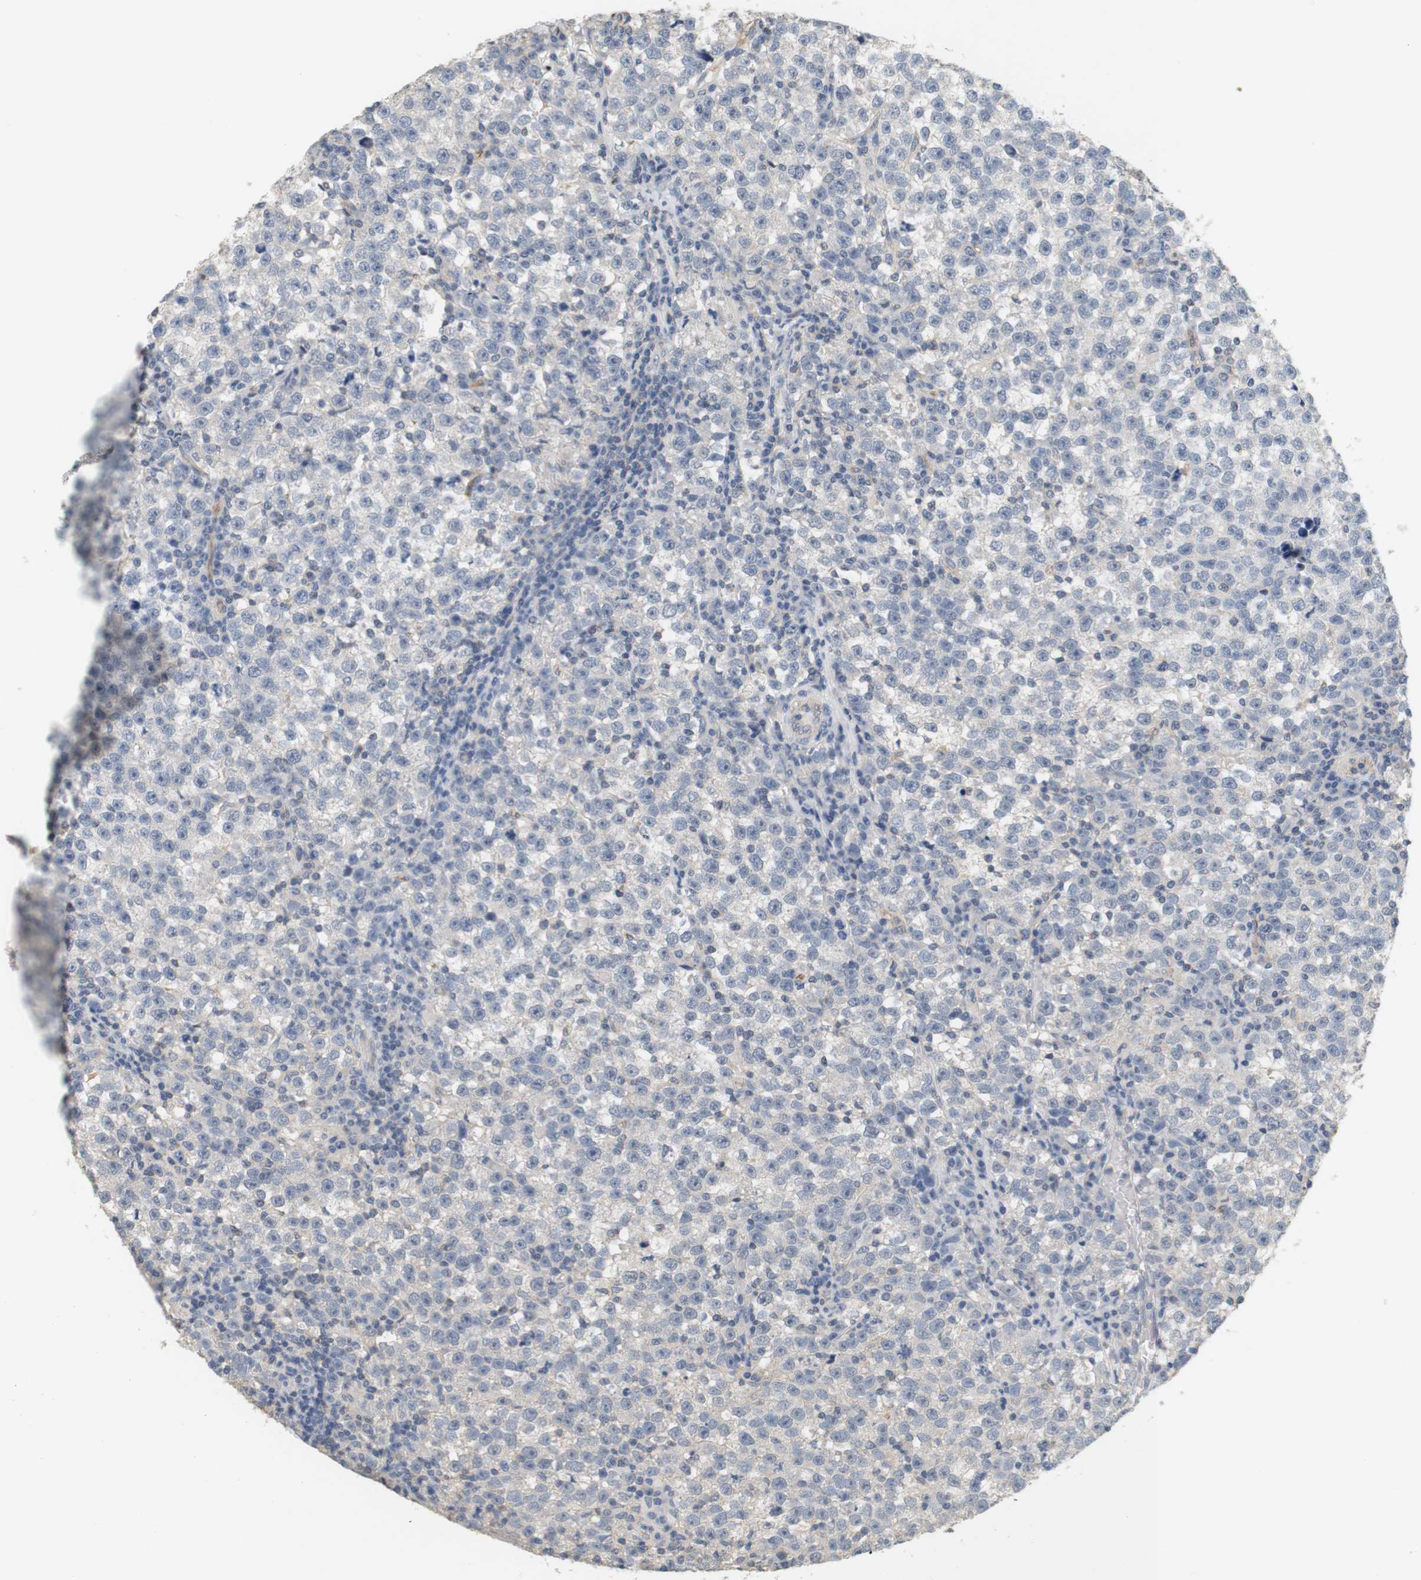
{"staining": {"intensity": "negative", "quantity": "none", "location": "none"}, "tissue": "testis cancer", "cell_type": "Tumor cells", "image_type": "cancer", "snomed": [{"axis": "morphology", "description": "Seminoma, NOS"}, {"axis": "topography", "description": "Testis"}], "caption": "Testis cancer (seminoma) was stained to show a protein in brown. There is no significant staining in tumor cells.", "gene": "OSR1", "patient": {"sex": "male", "age": 43}}